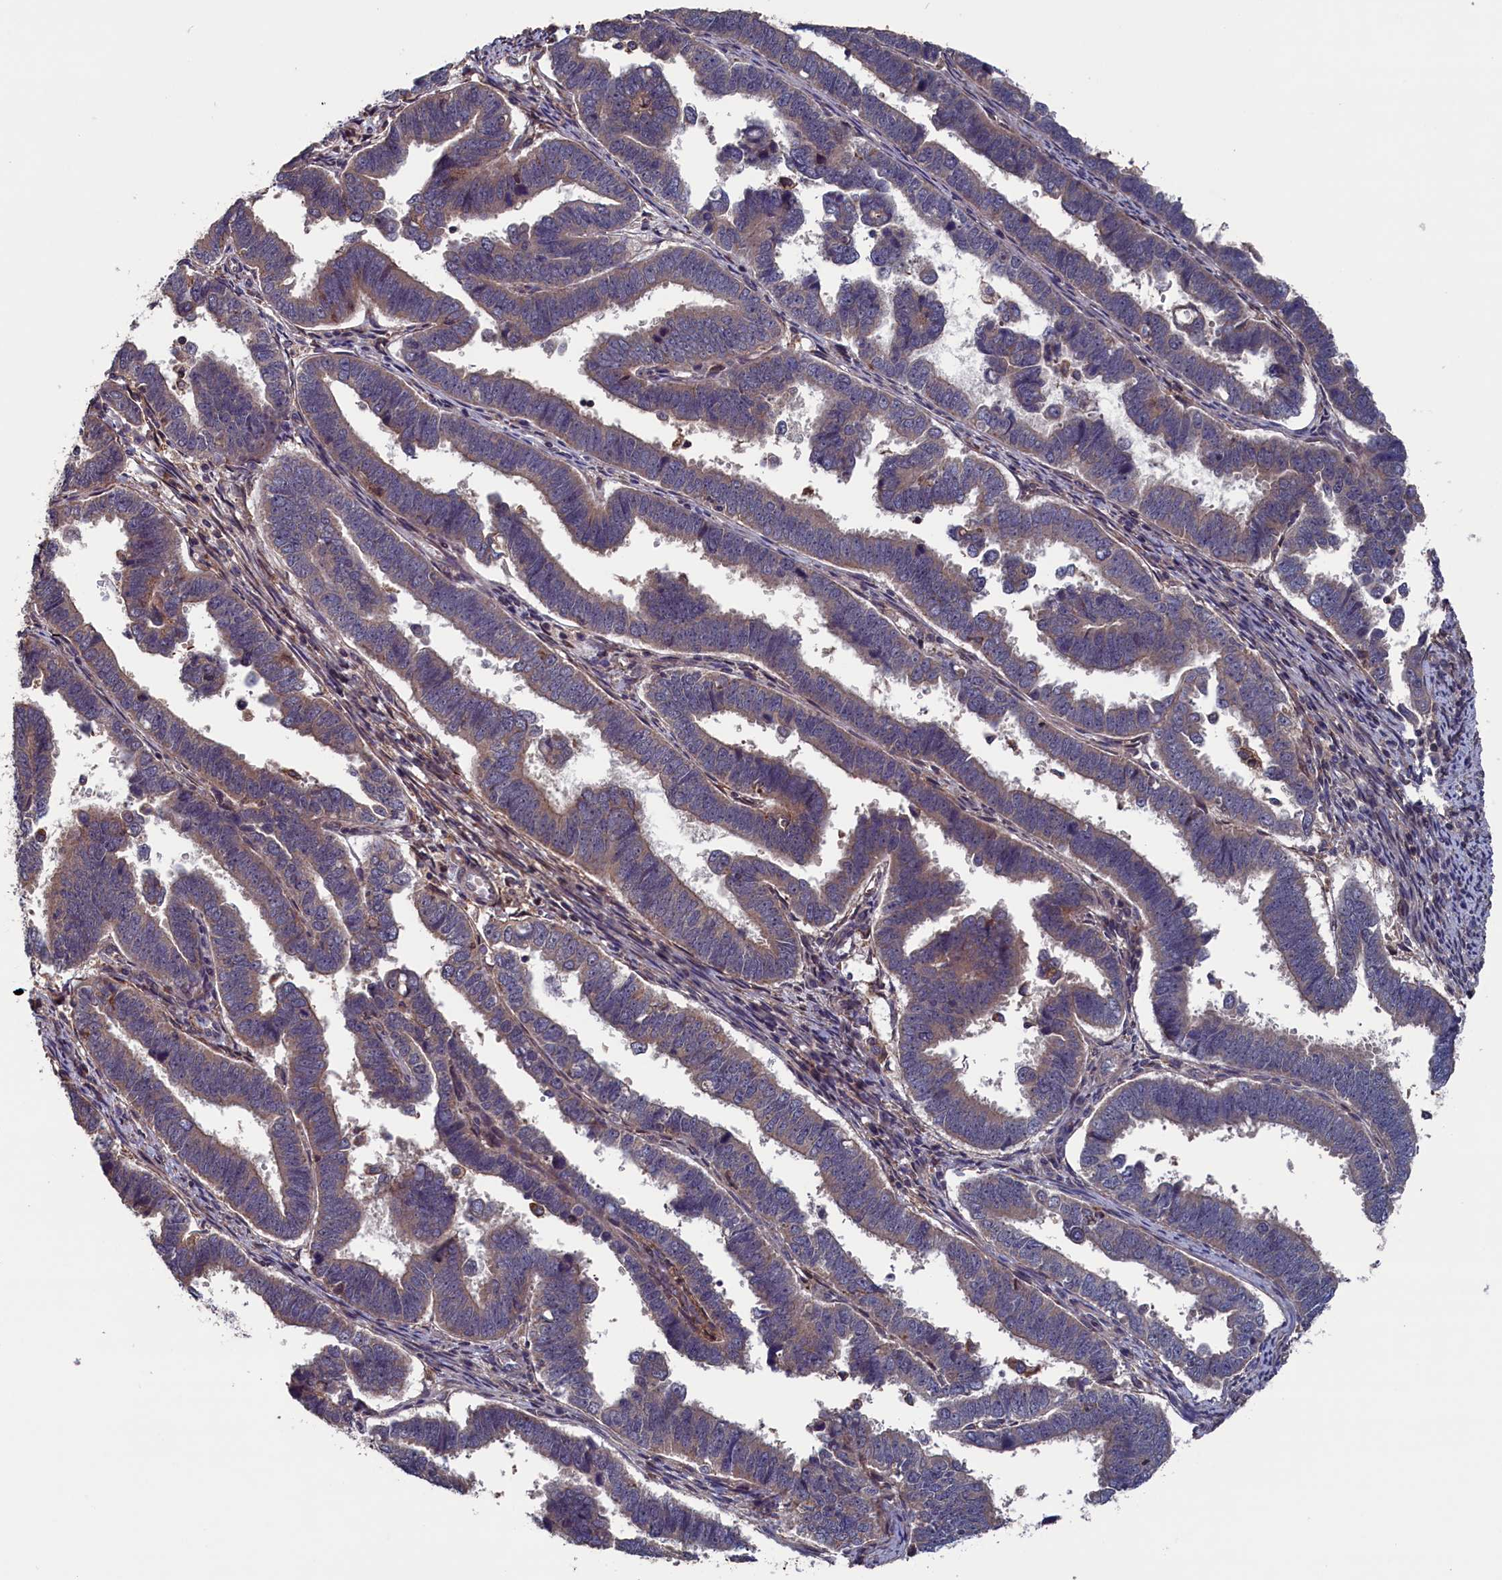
{"staining": {"intensity": "weak", "quantity": ">75%", "location": "cytoplasmic/membranous"}, "tissue": "endometrial cancer", "cell_type": "Tumor cells", "image_type": "cancer", "snomed": [{"axis": "morphology", "description": "Adenocarcinoma, NOS"}, {"axis": "topography", "description": "Endometrium"}], "caption": "Brown immunohistochemical staining in endometrial cancer exhibits weak cytoplasmic/membranous expression in approximately >75% of tumor cells. (brown staining indicates protein expression, while blue staining denotes nuclei).", "gene": "SPATA13", "patient": {"sex": "female", "age": 75}}